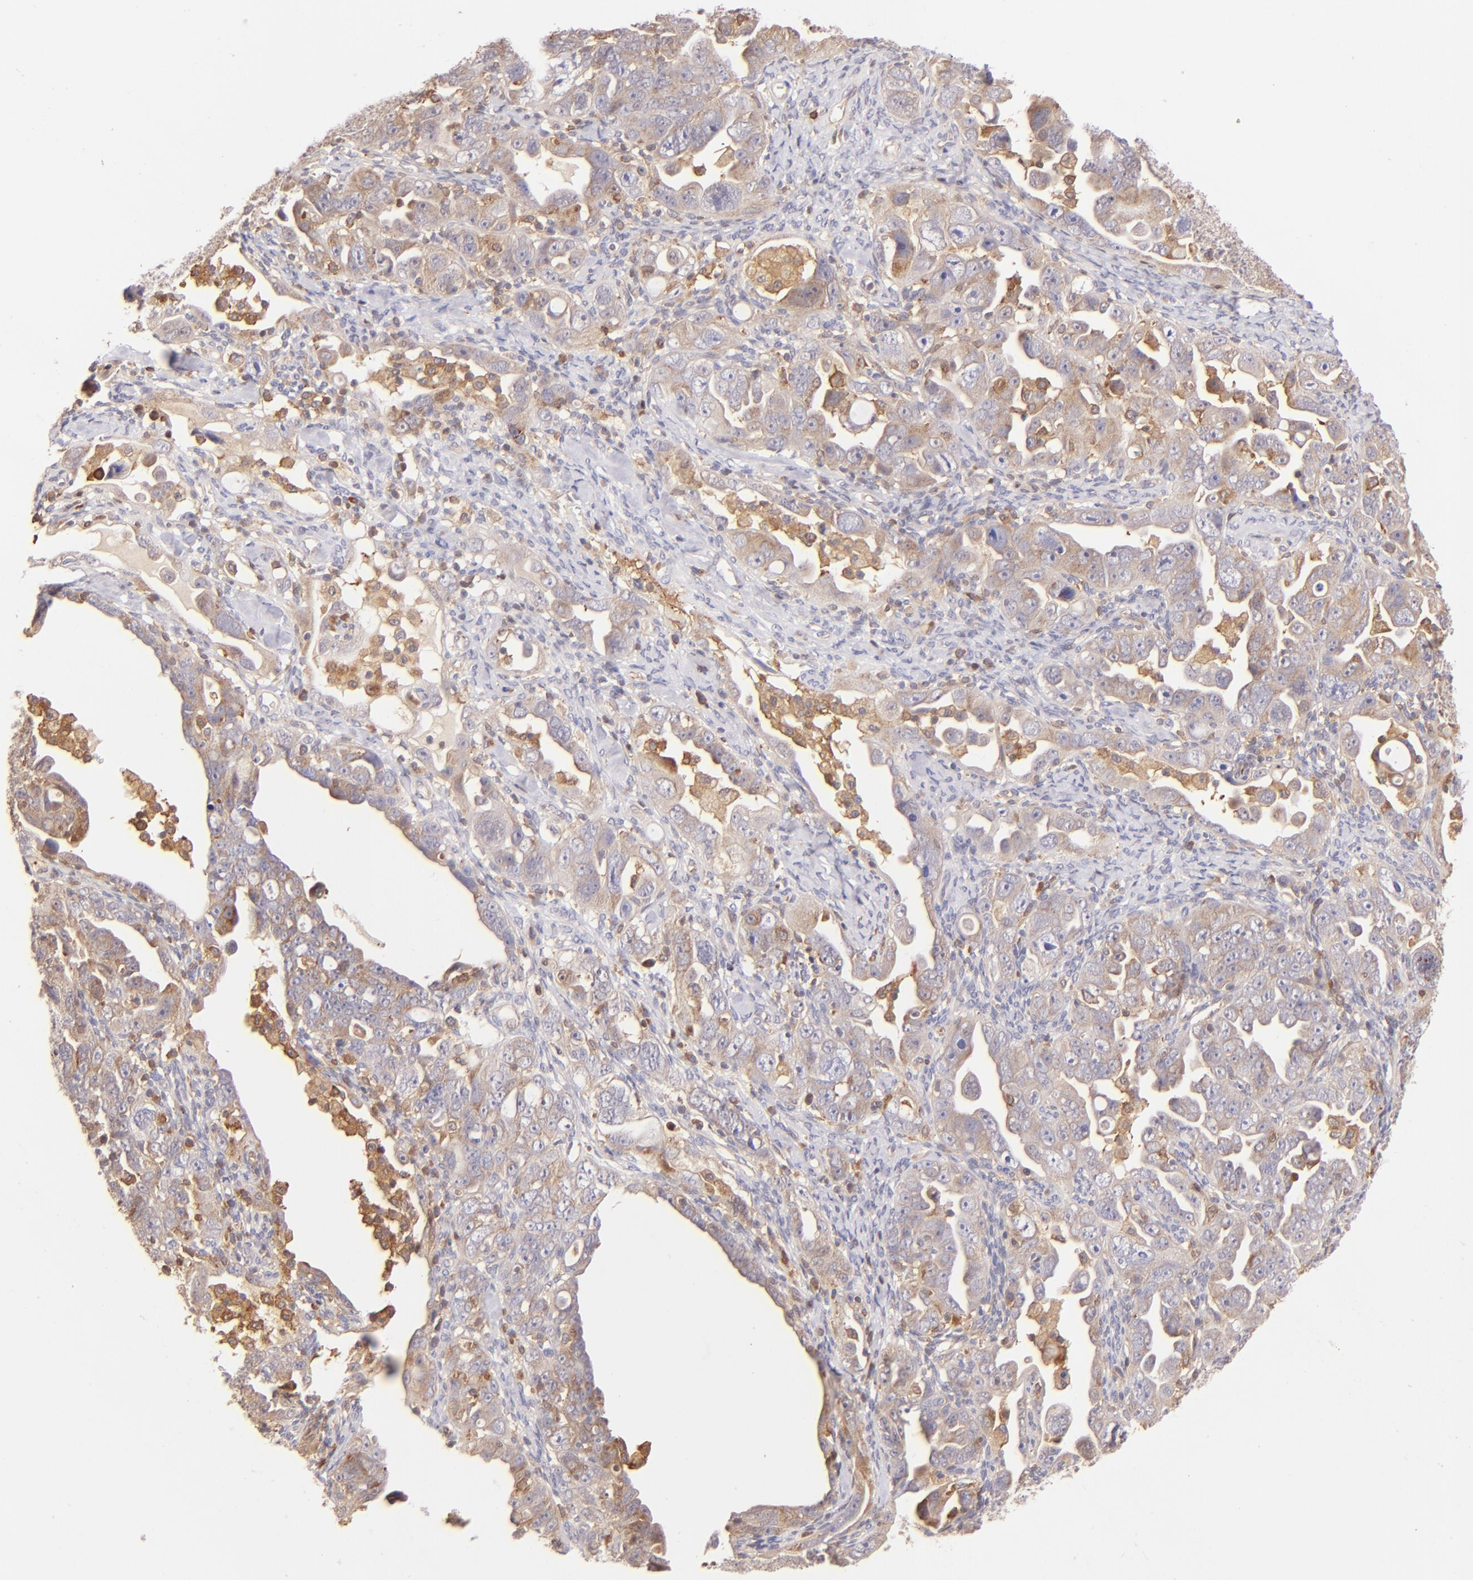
{"staining": {"intensity": "moderate", "quantity": ">75%", "location": "cytoplasmic/membranous"}, "tissue": "ovarian cancer", "cell_type": "Tumor cells", "image_type": "cancer", "snomed": [{"axis": "morphology", "description": "Cystadenocarcinoma, serous, NOS"}, {"axis": "topography", "description": "Ovary"}], "caption": "Moderate cytoplasmic/membranous positivity for a protein is identified in about >75% of tumor cells of ovarian serous cystadenocarcinoma using IHC.", "gene": "BTK", "patient": {"sex": "female", "age": 66}}